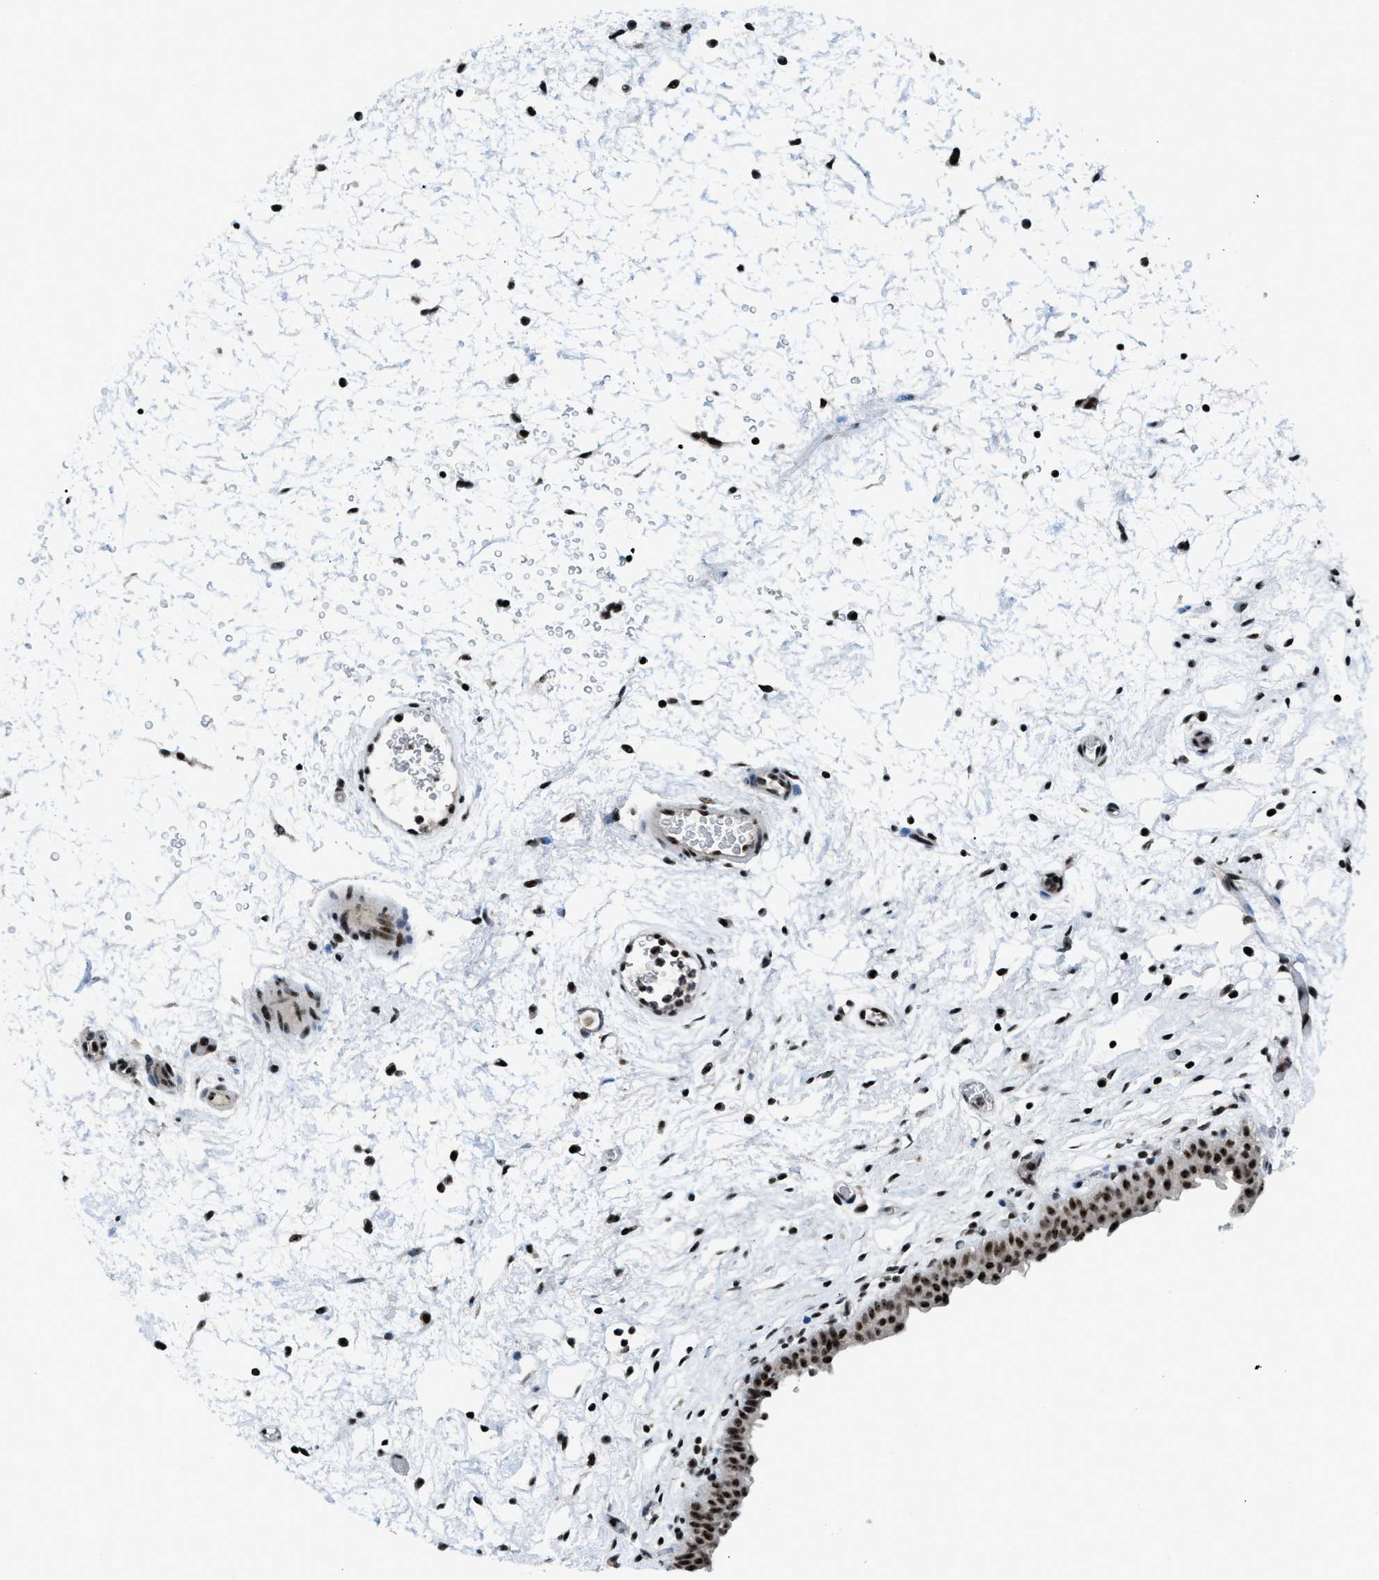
{"staining": {"intensity": "strong", "quantity": ">75%", "location": "nuclear"}, "tissue": "urinary bladder", "cell_type": "Urothelial cells", "image_type": "normal", "snomed": [{"axis": "morphology", "description": "Normal tissue, NOS"}, {"axis": "topography", "description": "Urinary bladder"}], "caption": "The immunohistochemical stain highlights strong nuclear positivity in urothelial cells of unremarkable urinary bladder. (DAB IHC, brown staining for protein, blue staining for nuclei).", "gene": "RAD51B", "patient": {"sex": "male", "age": 46}}